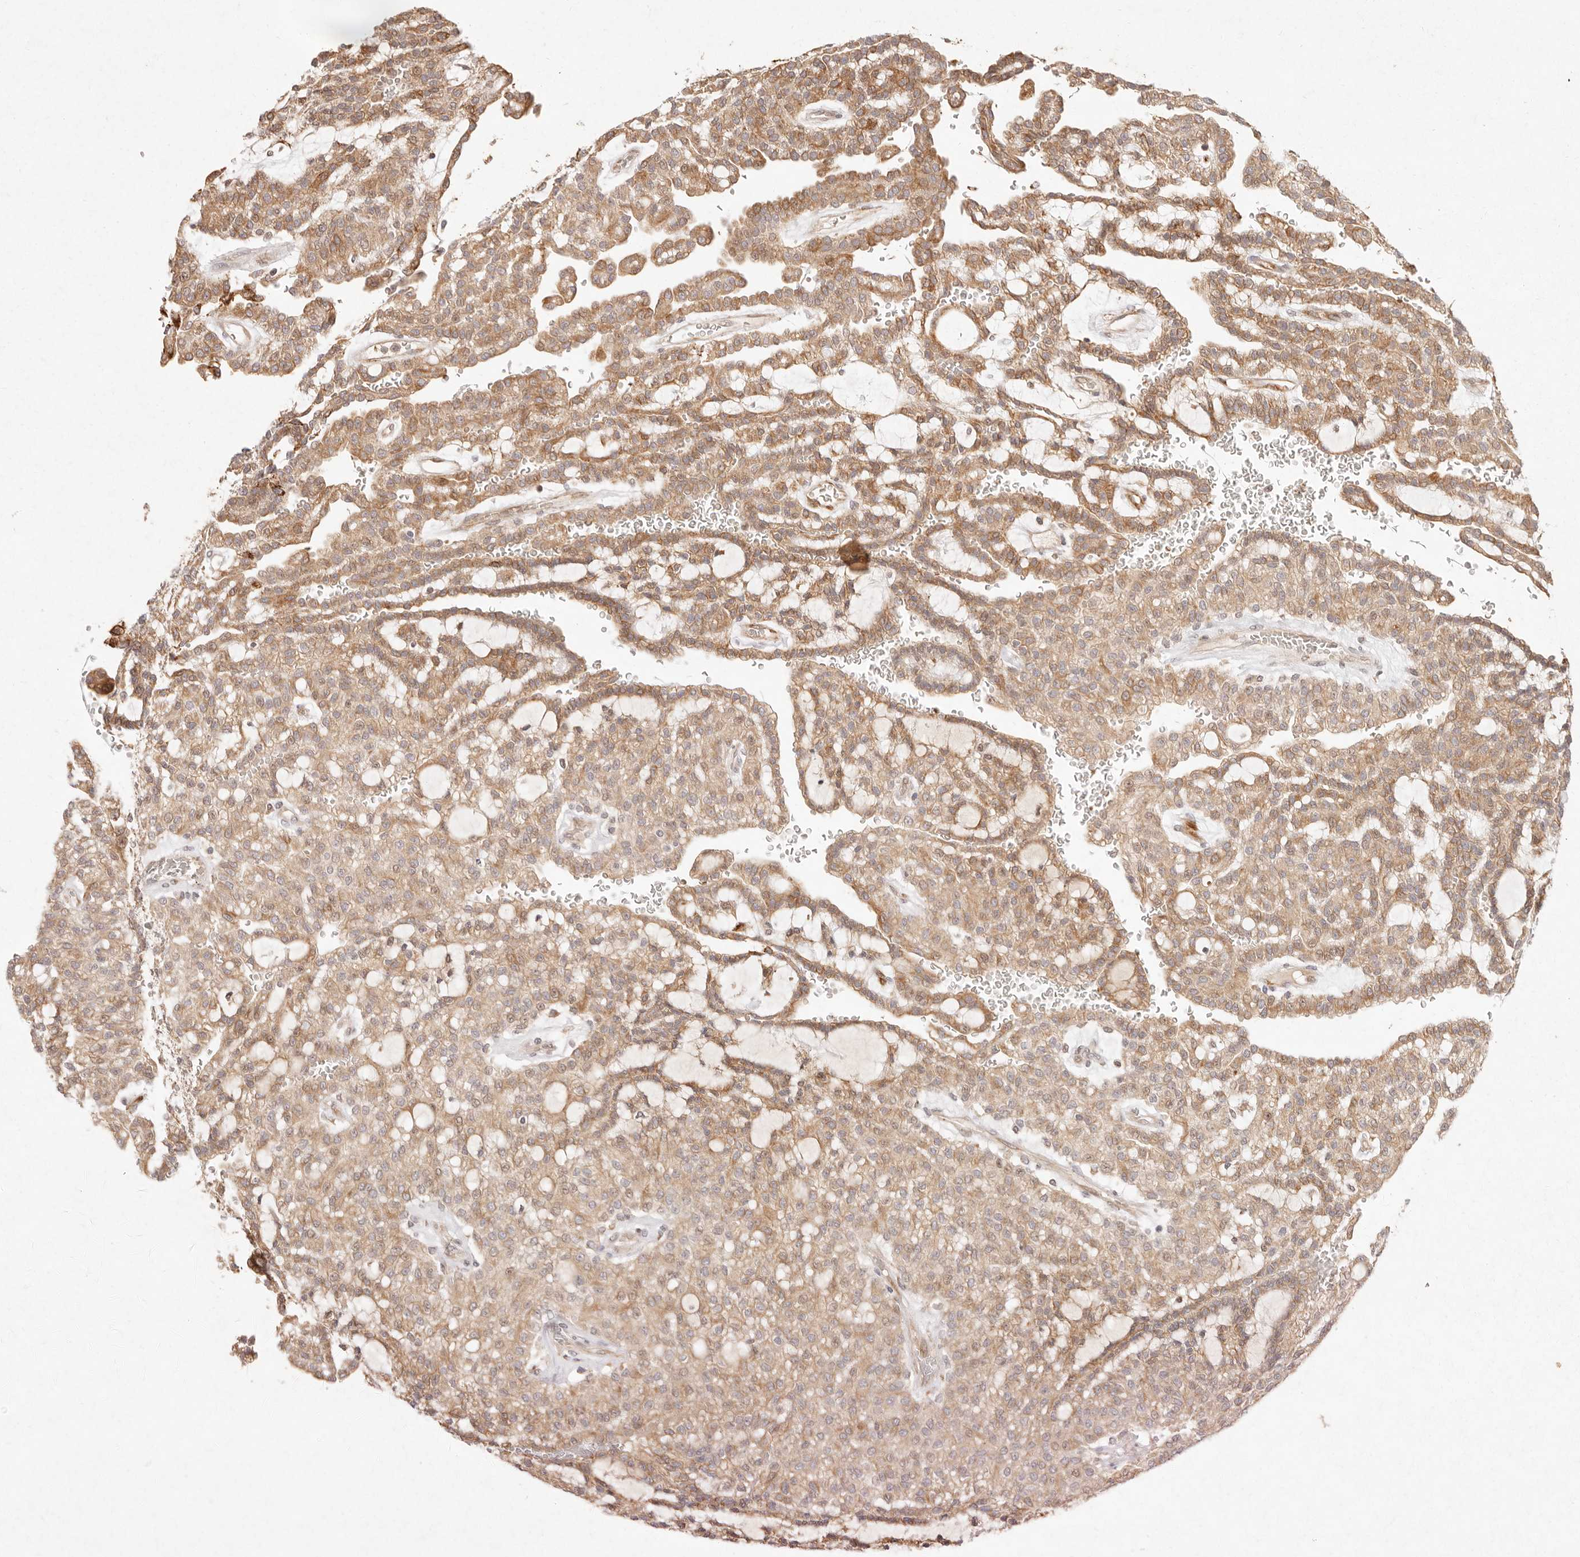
{"staining": {"intensity": "moderate", "quantity": ">75%", "location": "cytoplasmic/membranous"}, "tissue": "renal cancer", "cell_type": "Tumor cells", "image_type": "cancer", "snomed": [{"axis": "morphology", "description": "Adenocarcinoma, NOS"}, {"axis": "topography", "description": "Kidney"}], "caption": "Protein staining of renal adenocarcinoma tissue displays moderate cytoplasmic/membranous staining in approximately >75% of tumor cells.", "gene": "C1orf127", "patient": {"sex": "male", "age": 63}}